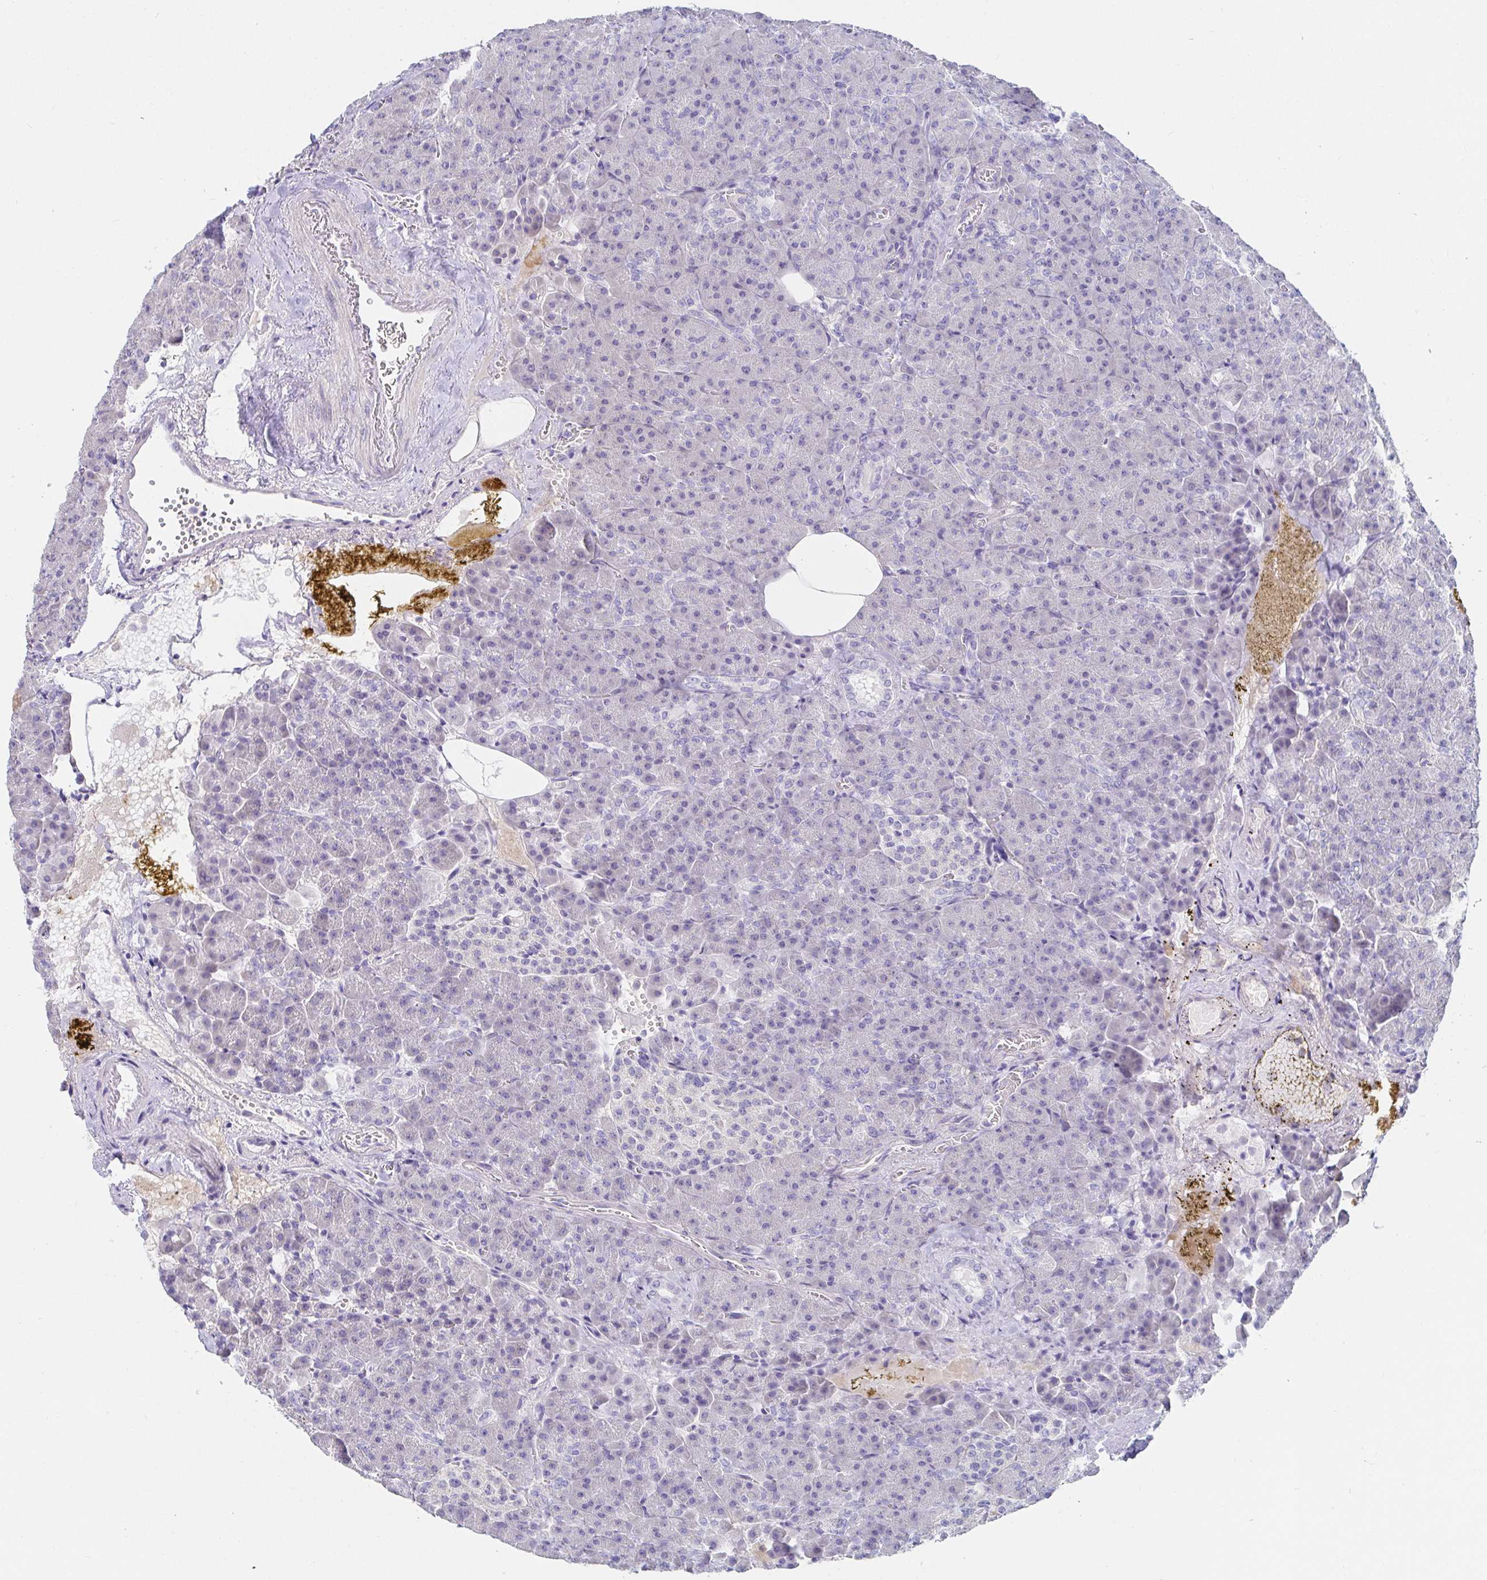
{"staining": {"intensity": "negative", "quantity": "none", "location": "none"}, "tissue": "pancreas", "cell_type": "Exocrine glandular cells", "image_type": "normal", "snomed": [{"axis": "morphology", "description": "Normal tissue, NOS"}, {"axis": "topography", "description": "Pancreas"}], "caption": "Immunohistochemistry photomicrograph of unremarkable pancreas: pancreas stained with DAB (3,3'-diaminobenzidine) reveals no significant protein positivity in exocrine glandular cells.", "gene": "C4orf17", "patient": {"sex": "female", "age": 74}}